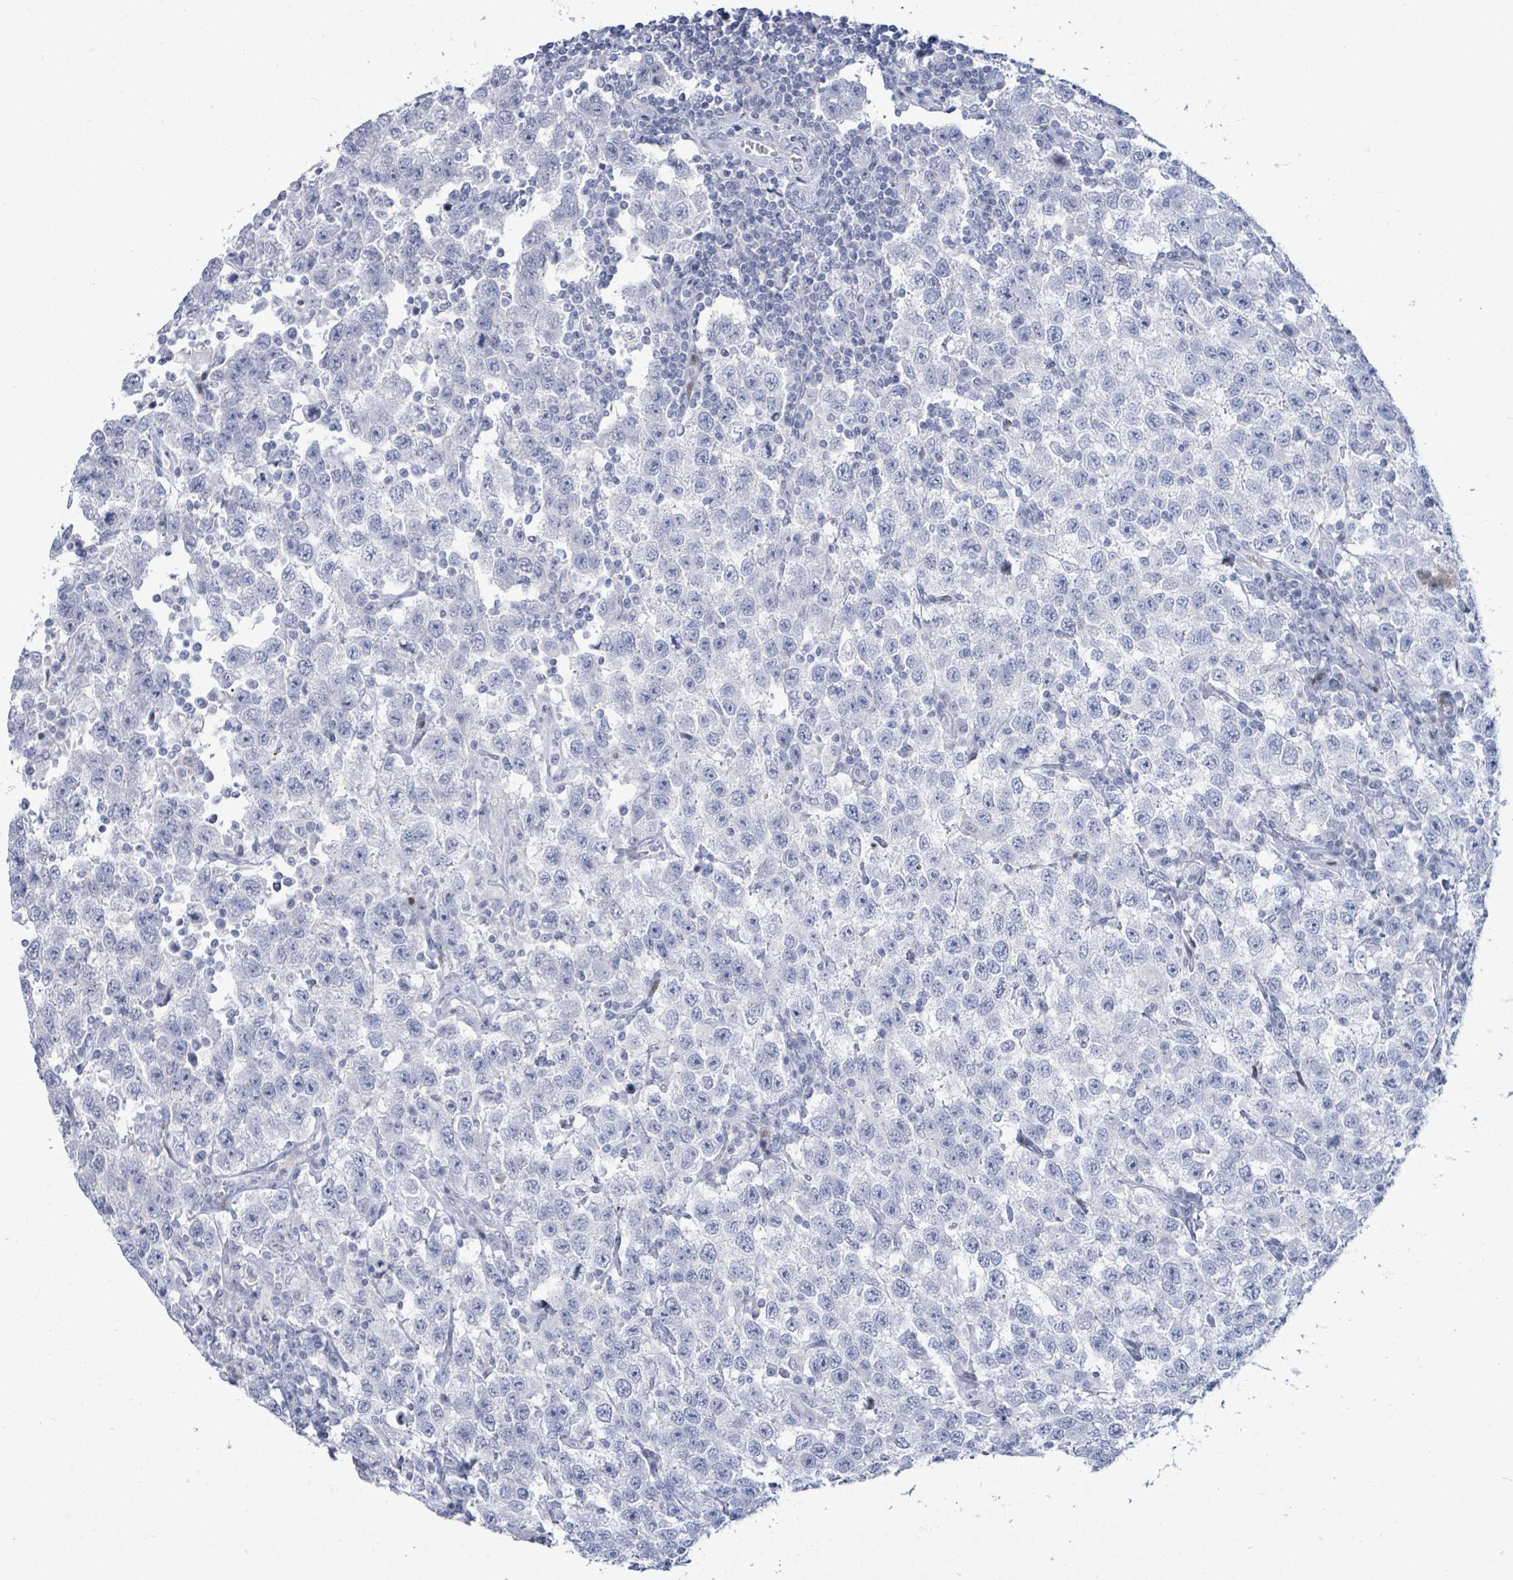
{"staining": {"intensity": "negative", "quantity": "none", "location": "none"}, "tissue": "testis cancer", "cell_type": "Tumor cells", "image_type": "cancer", "snomed": [{"axis": "morphology", "description": "Seminoma, NOS"}, {"axis": "topography", "description": "Testis"}], "caption": "Seminoma (testis) was stained to show a protein in brown. There is no significant staining in tumor cells.", "gene": "MALL", "patient": {"sex": "male", "age": 41}}